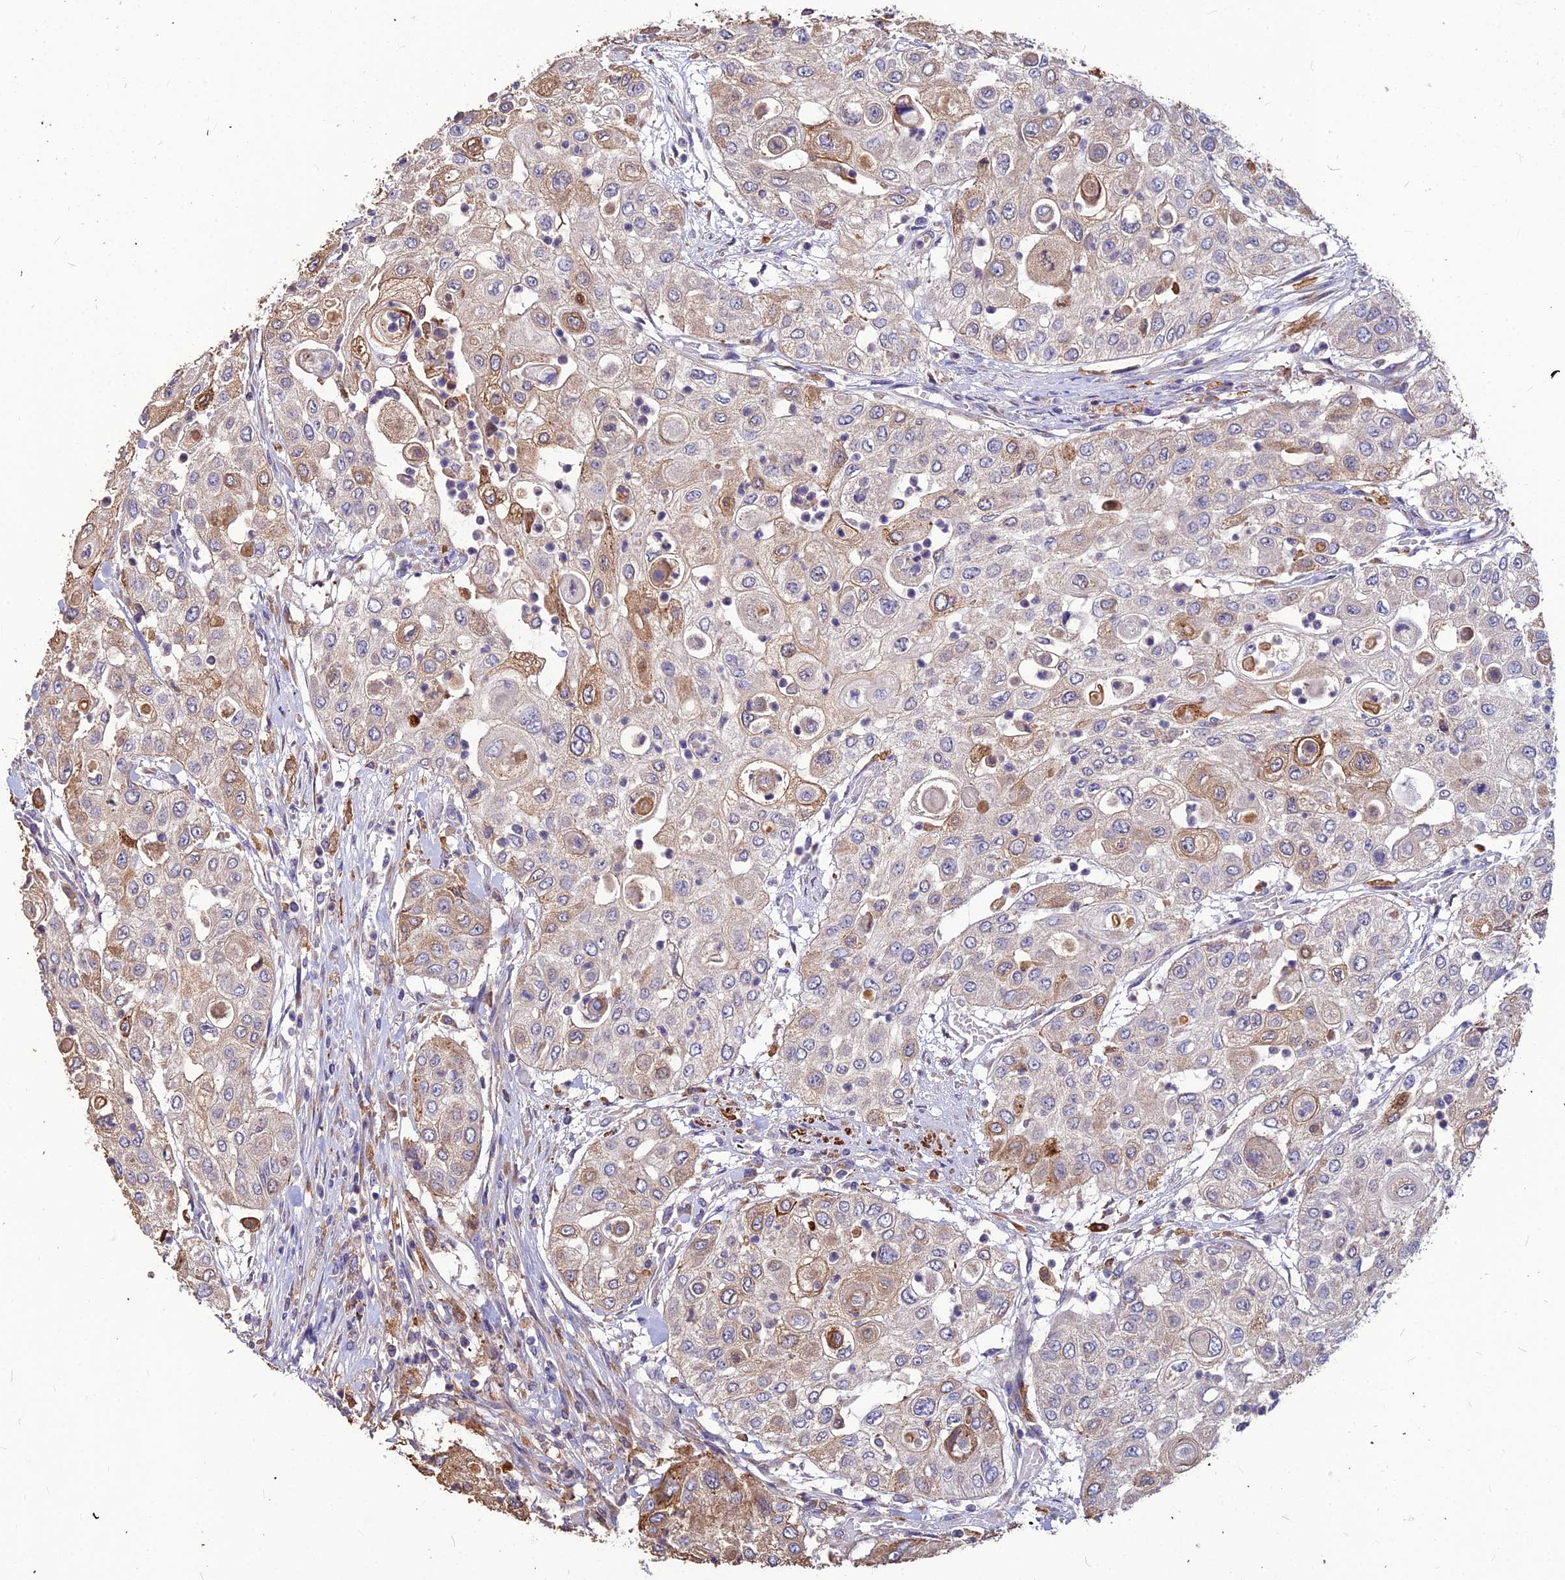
{"staining": {"intensity": "moderate", "quantity": "<25%", "location": "cytoplasmic/membranous"}, "tissue": "urothelial cancer", "cell_type": "Tumor cells", "image_type": "cancer", "snomed": [{"axis": "morphology", "description": "Urothelial carcinoma, High grade"}, {"axis": "topography", "description": "Urinary bladder"}], "caption": "This micrograph displays immunohistochemistry staining of human urothelial carcinoma (high-grade), with low moderate cytoplasmic/membranous expression in approximately <25% of tumor cells.", "gene": "LEKR1", "patient": {"sex": "female", "age": 79}}